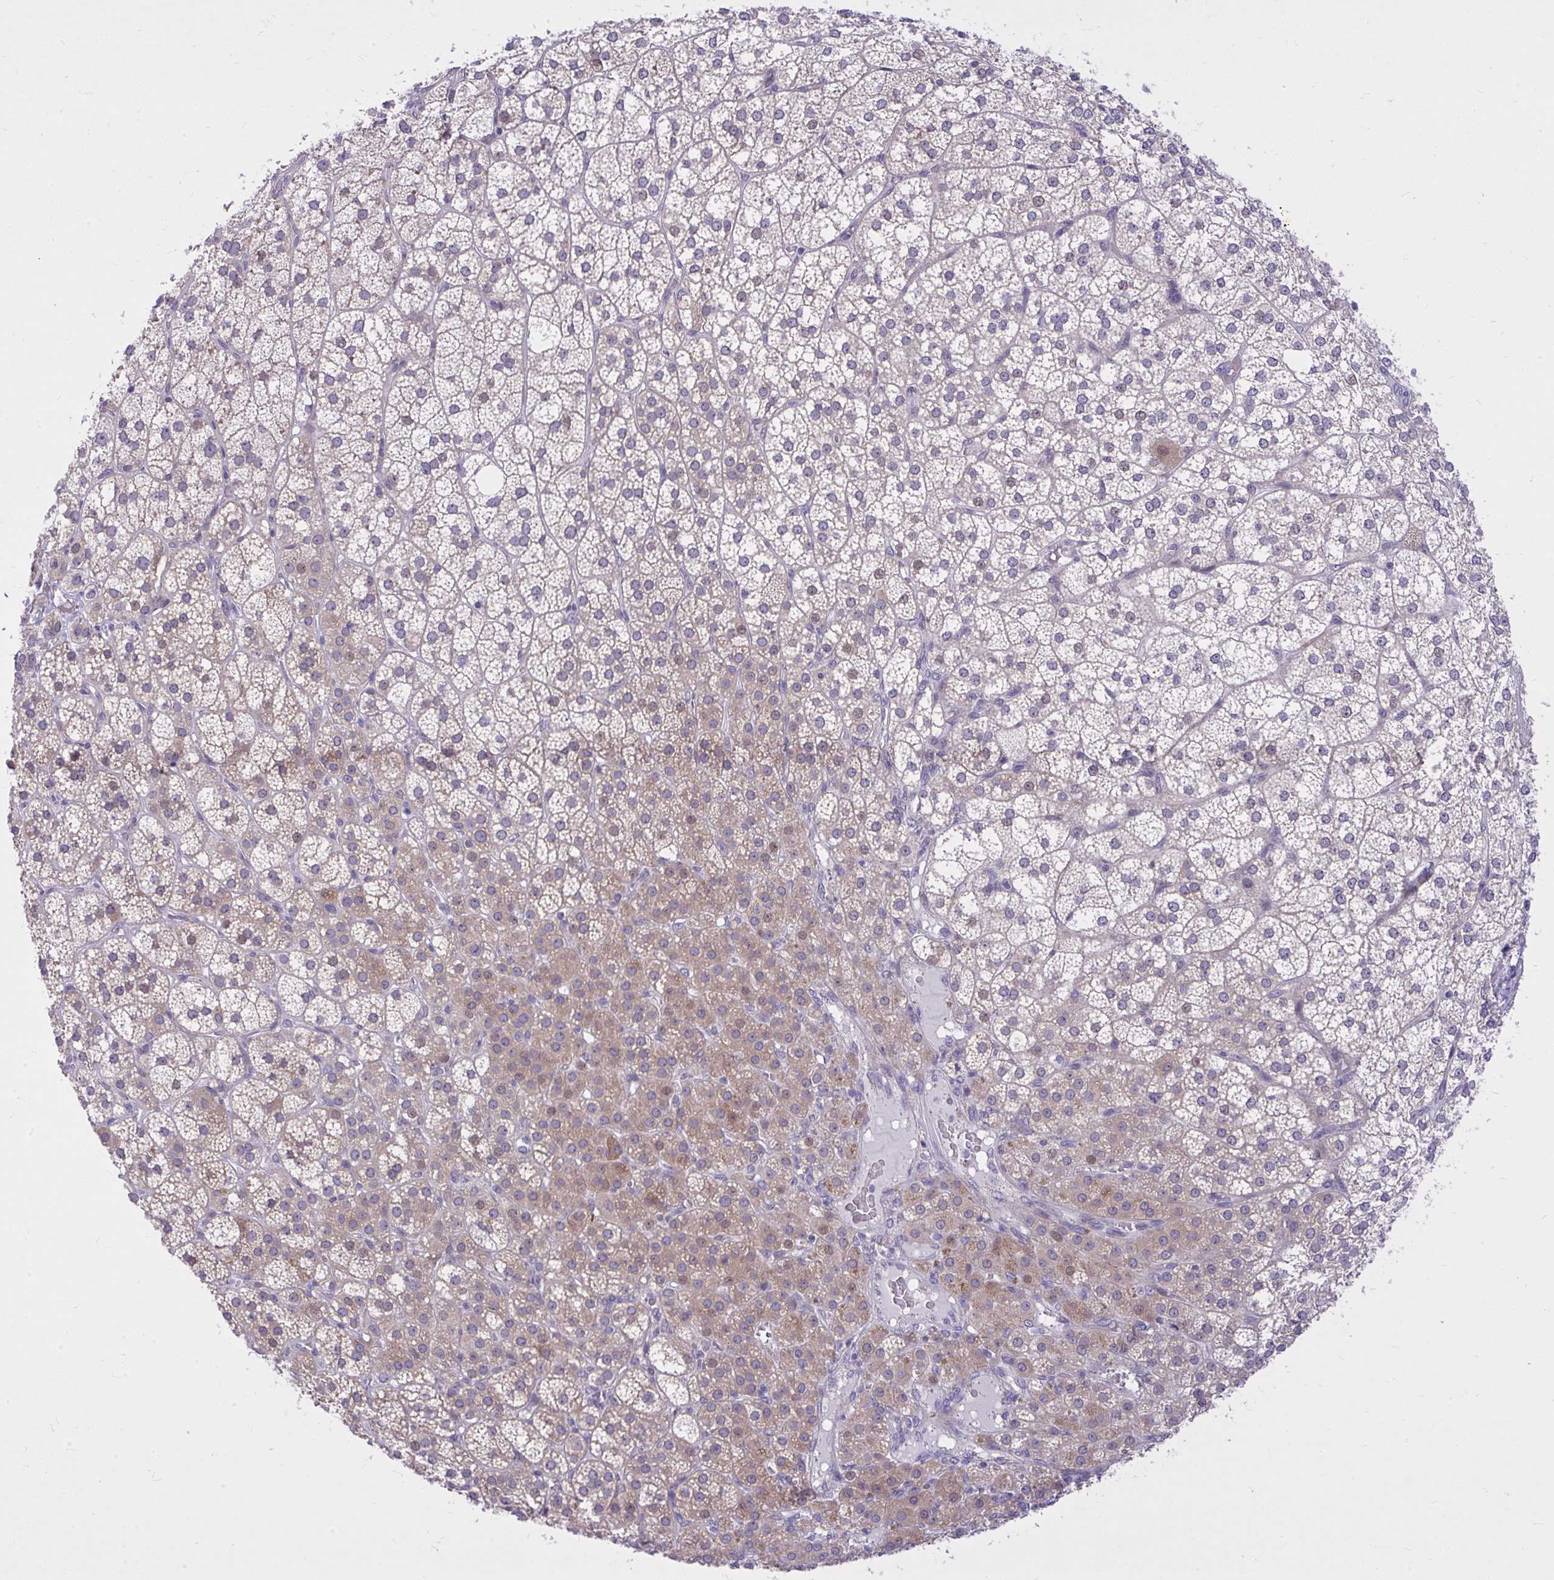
{"staining": {"intensity": "moderate", "quantity": "25%-75%", "location": "cytoplasmic/membranous"}, "tissue": "adrenal gland", "cell_type": "Glandular cells", "image_type": "normal", "snomed": [{"axis": "morphology", "description": "Normal tissue, NOS"}, {"axis": "topography", "description": "Adrenal gland"}], "caption": "This micrograph shows unremarkable adrenal gland stained with immunohistochemistry to label a protein in brown. The cytoplasmic/membranous of glandular cells show moderate positivity for the protein. Nuclei are counter-stained blue.", "gene": "DPY19L1", "patient": {"sex": "female", "age": 60}}